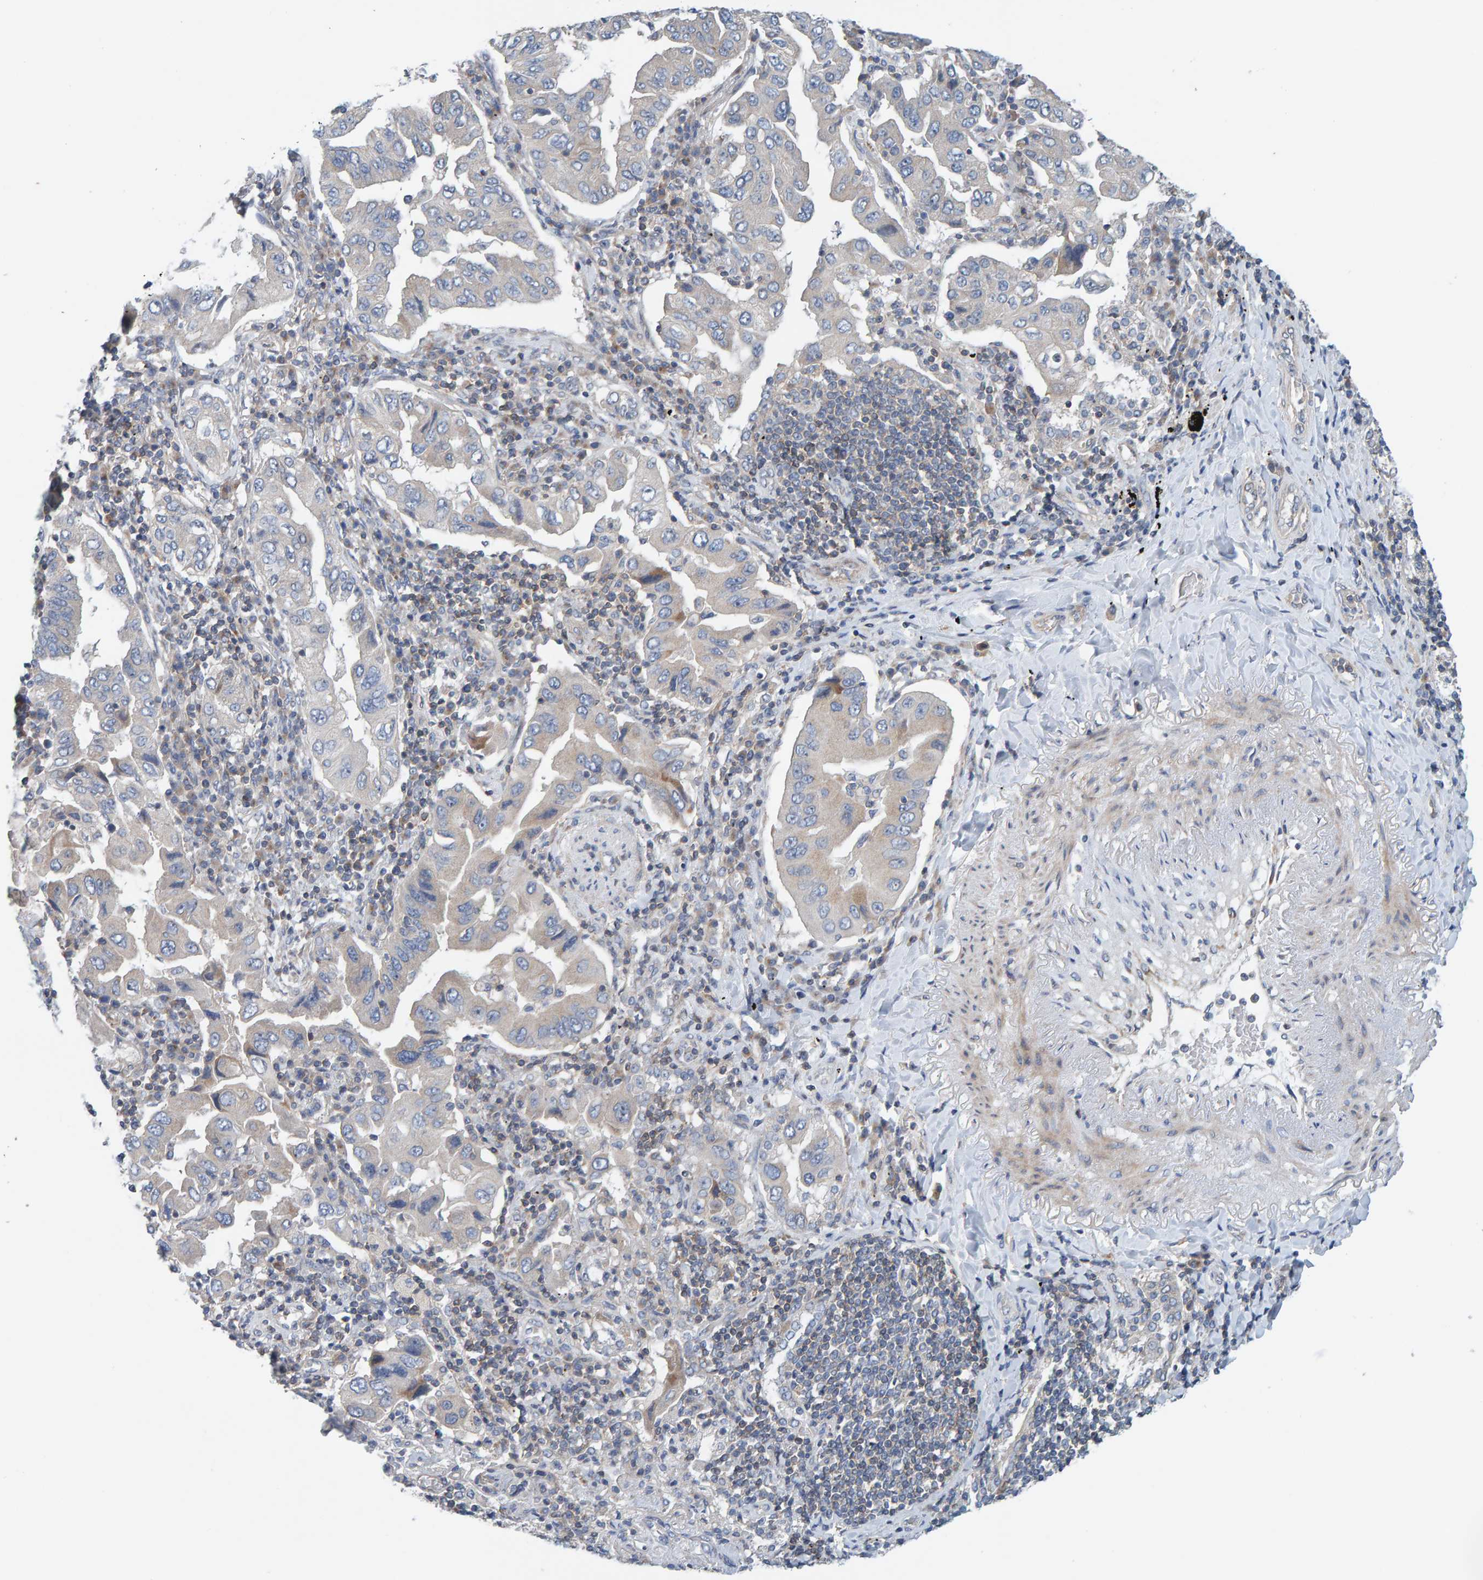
{"staining": {"intensity": "negative", "quantity": "none", "location": "none"}, "tissue": "lung cancer", "cell_type": "Tumor cells", "image_type": "cancer", "snomed": [{"axis": "morphology", "description": "Adenocarcinoma, NOS"}, {"axis": "topography", "description": "Lung"}], "caption": "This micrograph is of lung cancer stained with immunohistochemistry to label a protein in brown with the nuclei are counter-stained blue. There is no expression in tumor cells.", "gene": "CCM2", "patient": {"sex": "female", "age": 65}}